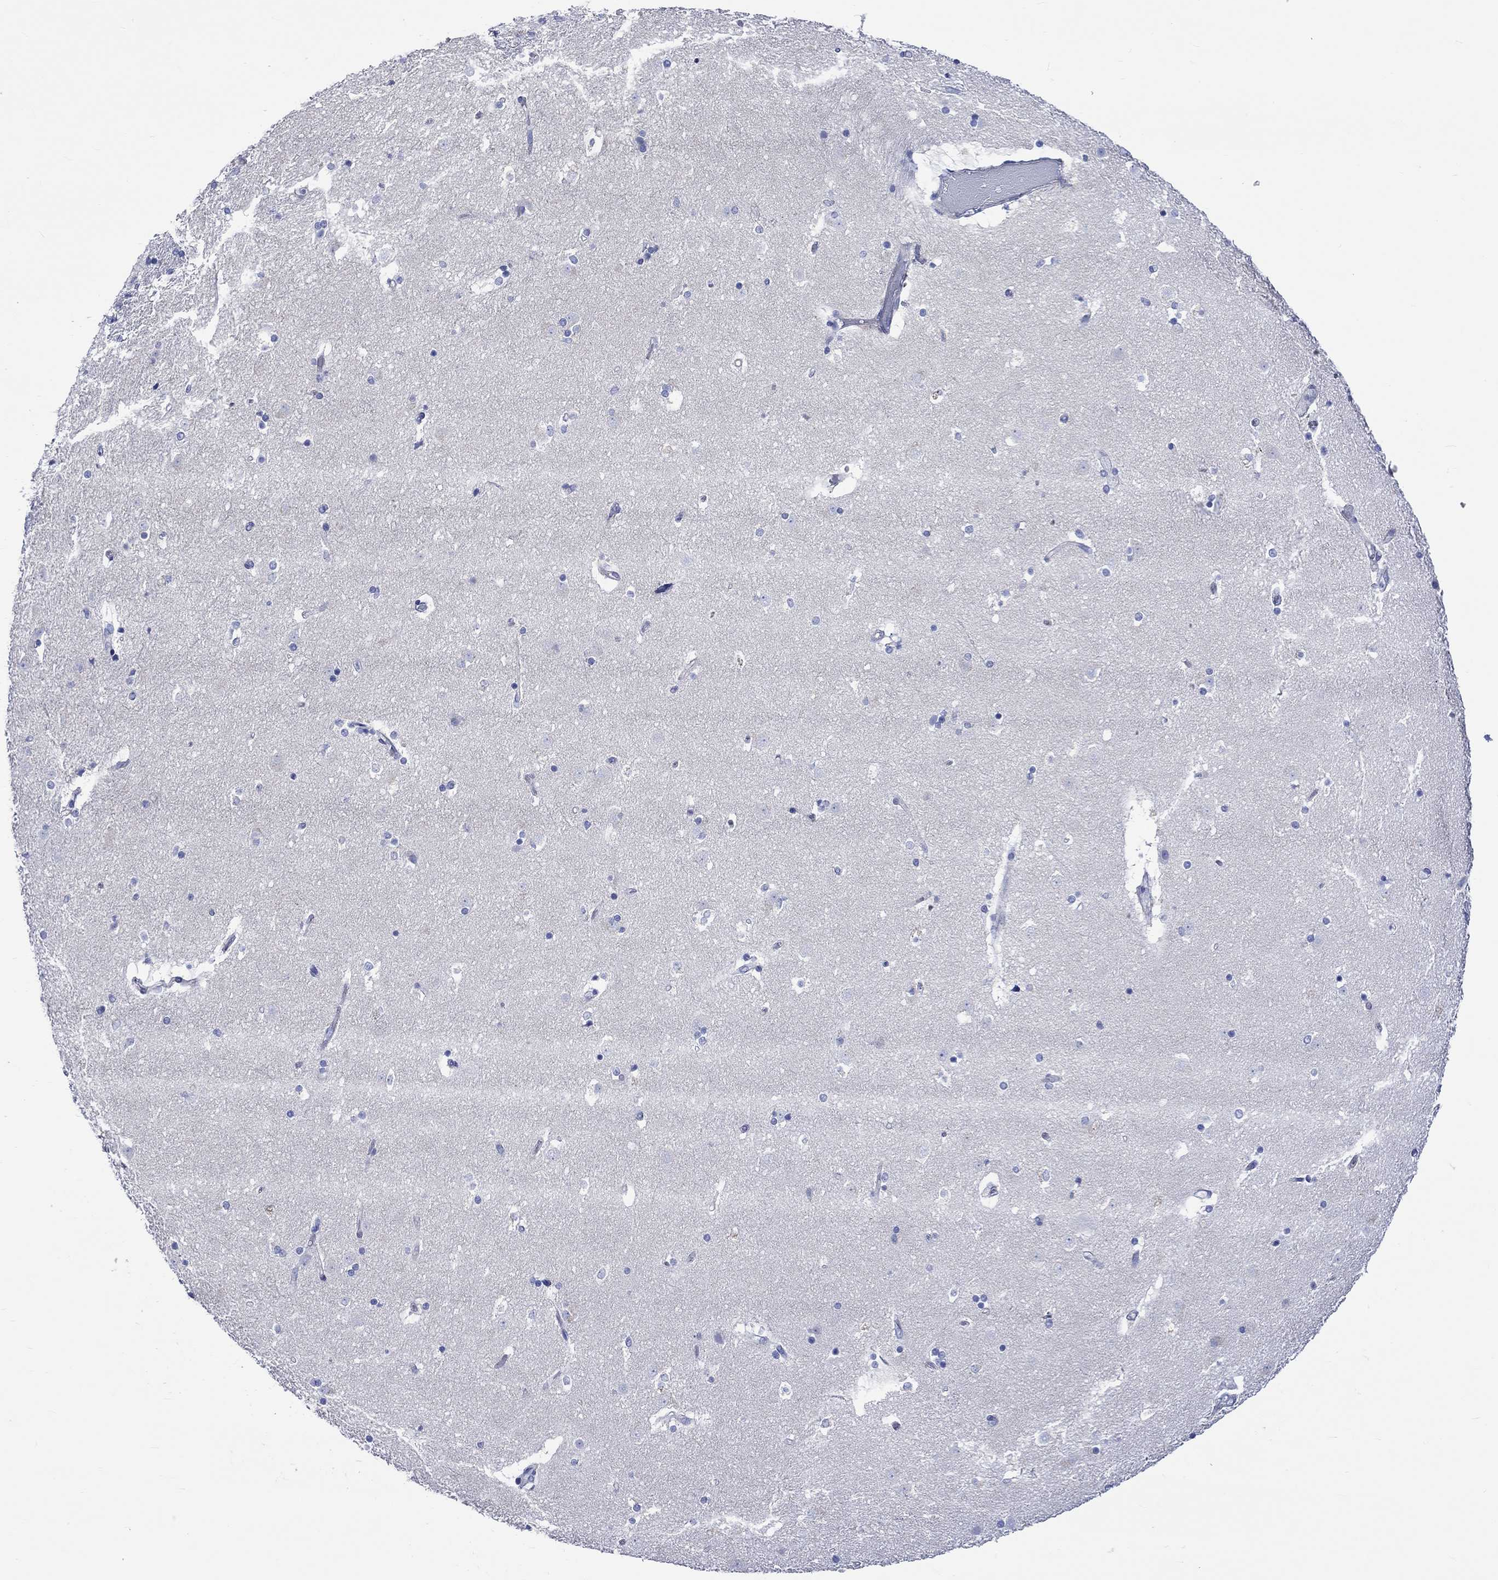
{"staining": {"intensity": "negative", "quantity": "none", "location": "none"}, "tissue": "caudate", "cell_type": "Glial cells", "image_type": "normal", "snomed": [{"axis": "morphology", "description": "Normal tissue, NOS"}, {"axis": "topography", "description": "Lateral ventricle wall"}], "caption": "DAB immunohistochemical staining of normal human caudate shows no significant staining in glial cells. (DAB (3,3'-diaminobenzidine) immunohistochemistry visualized using brightfield microscopy, high magnification).", "gene": "HARBI1", "patient": {"sex": "male", "age": 51}}